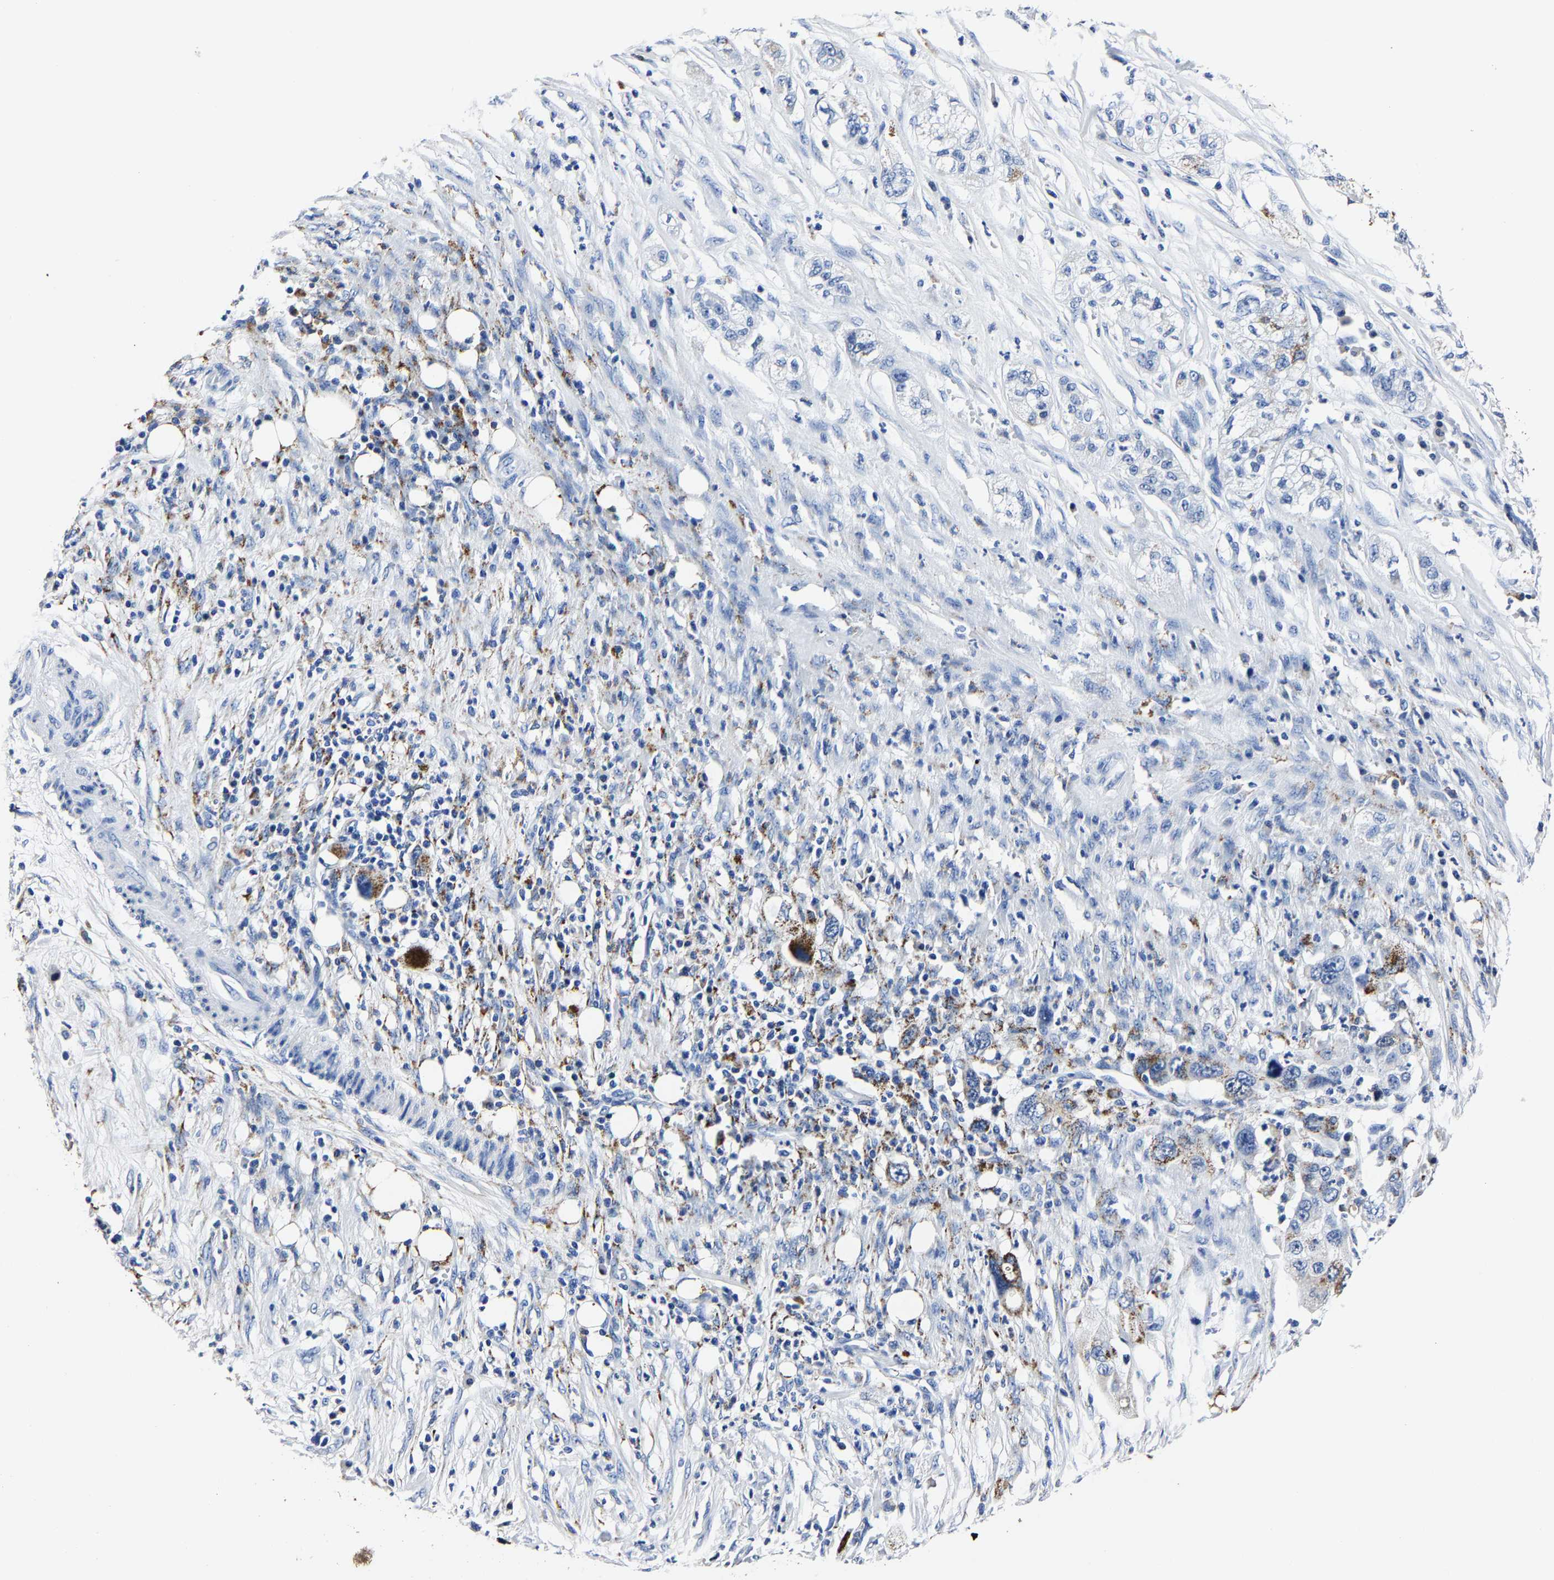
{"staining": {"intensity": "moderate", "quantity": "<25%", "location": "cytoplasmic/membranous"}, "tissue": "pancreatic cancer", "cell_type": "Tumor cells", "image_type": "cancer", "snomed": [{"axis": "morphology", "description": "Adenocarcinoma, NOS"}, {"axis": "topography", "description": "Pancreas"}], "caption": "Immunohistochemical staining of pancreatic cancer (adenocarcinoma) demonstrates low levels of moderate cytoplasmic/membranous positivity in about <25% of tumor cells.", "gene": "PSPH", "patient": {"sex": "female", "age": 78}}